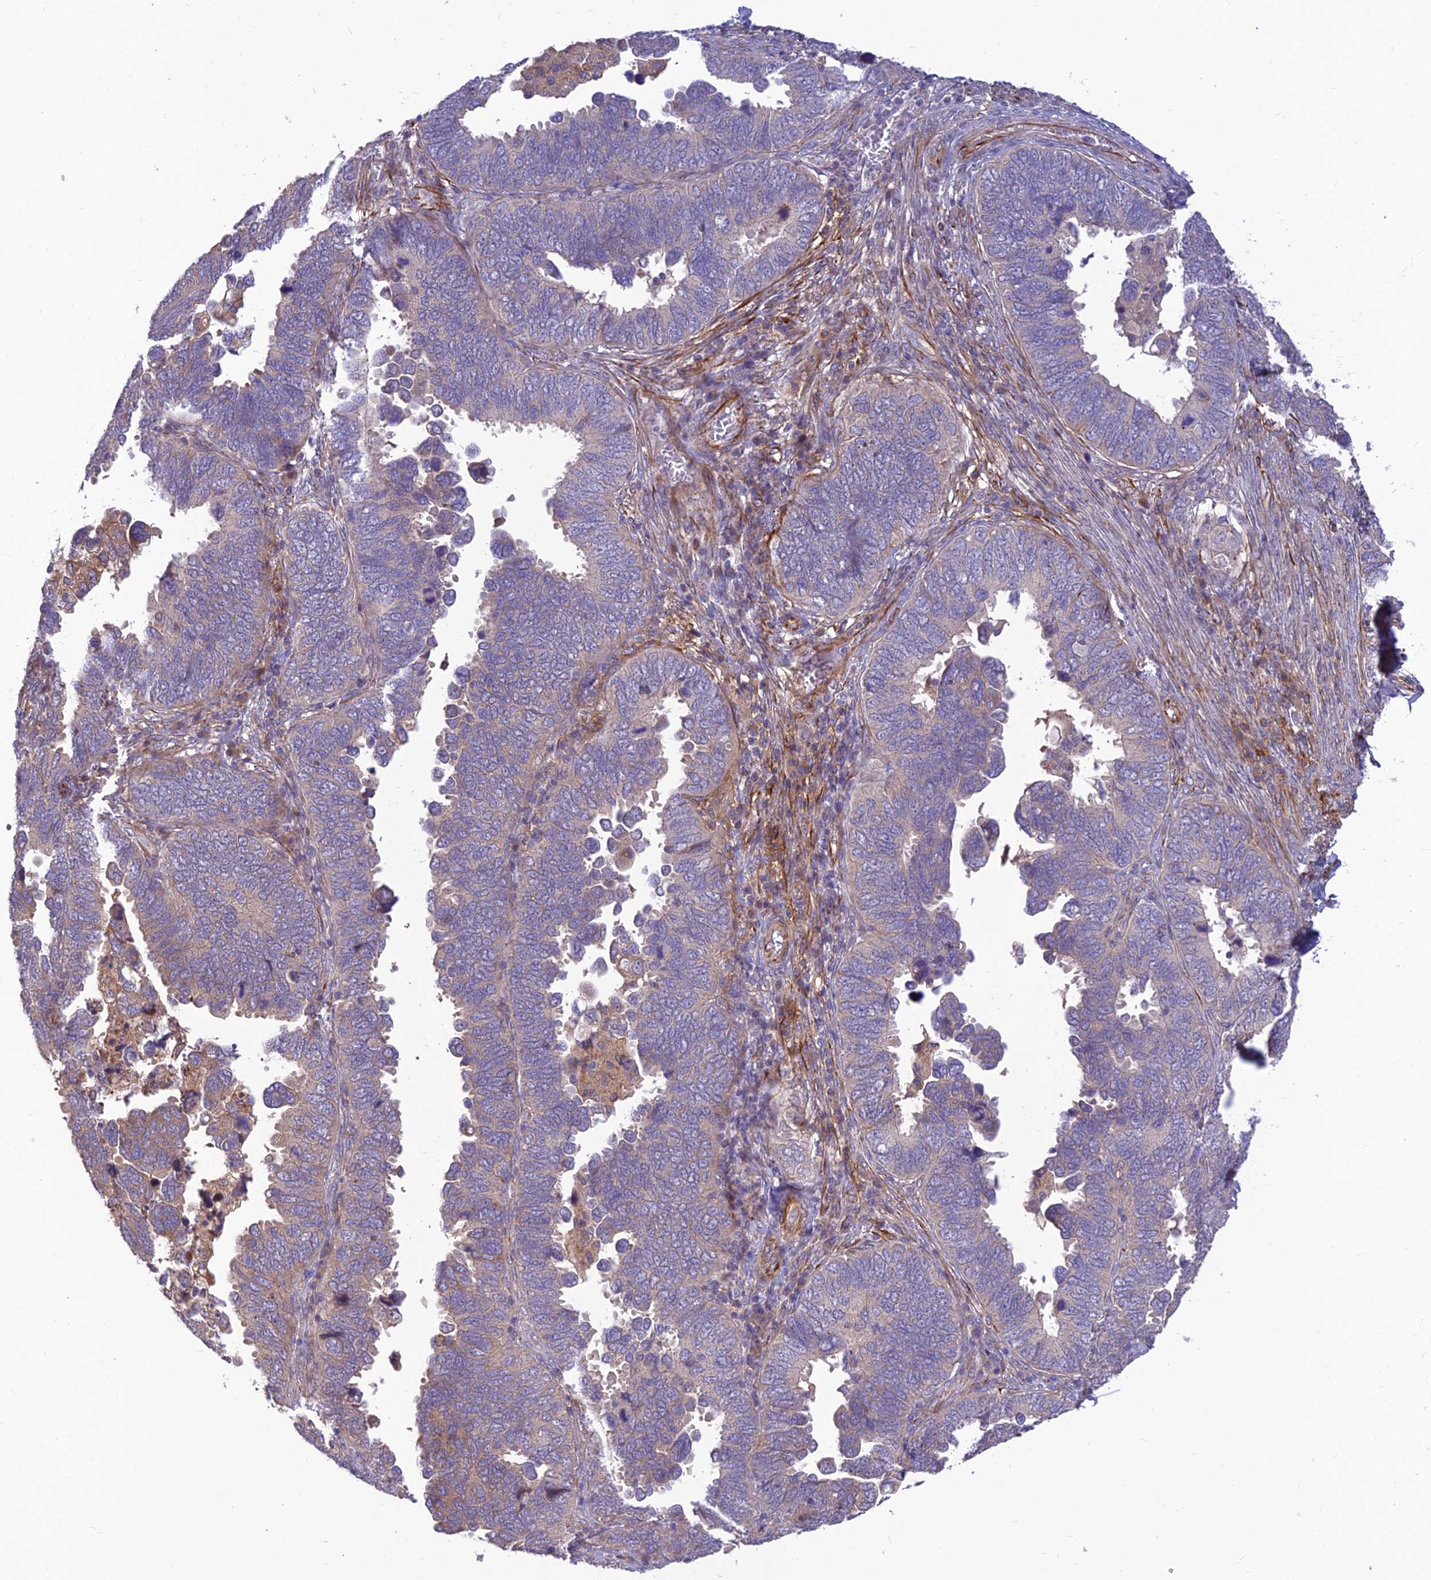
{"staining": {"intensity": "negative", "quantity": "none", "location": "none"}, "tissue": "endometrial cancer", "cell_type": "Tumor cells", "image_type": "cancer", "snomed": [{"axis": "morphology", "description": "Adenocarcinoma, NOS"}, {"axis": "topography", "description": "Endometrium"}], "caption": "A photomicrograph of human endometrial cancer is negative for staining in tumor cells.", "gene": "ST8SIA5", "patient": {"sex": "female", "age": 79}}